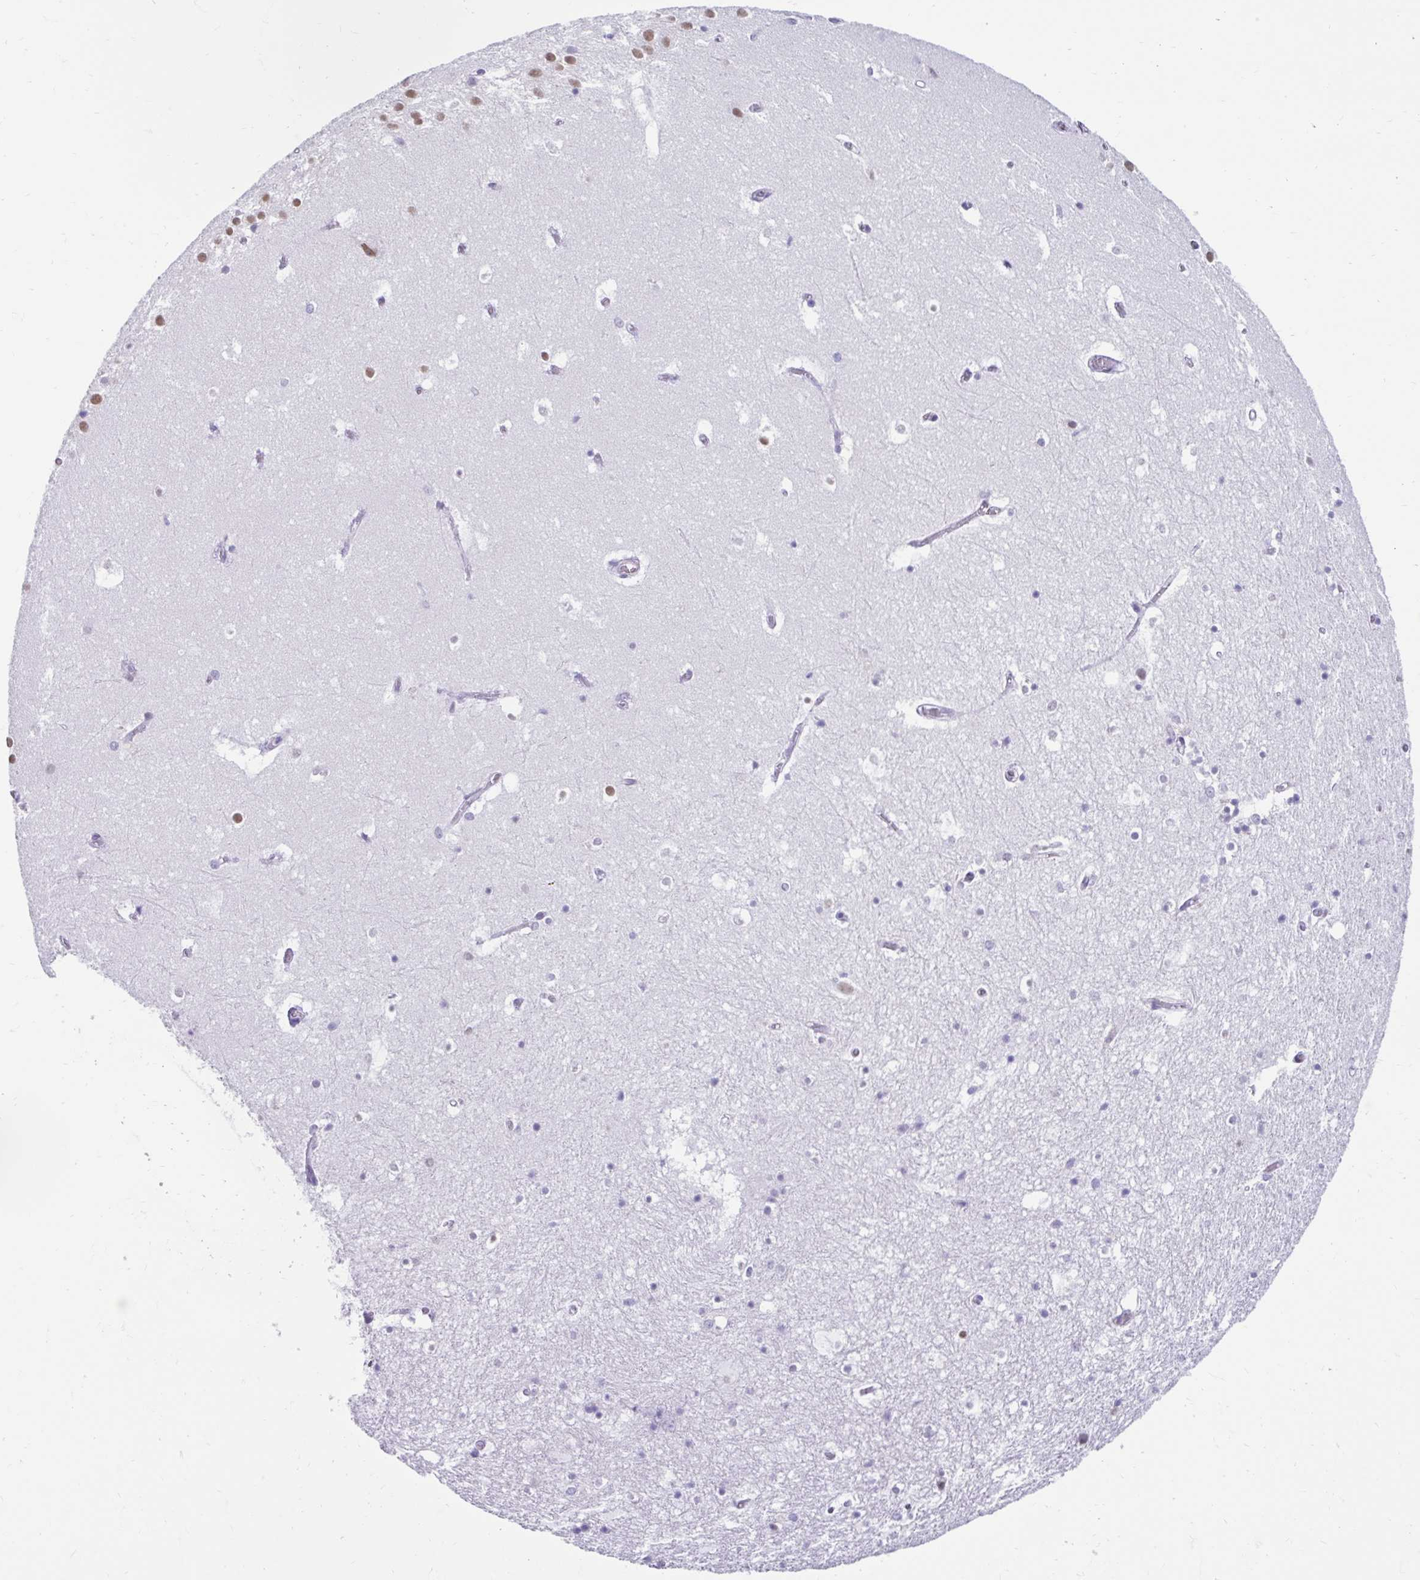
{"staining": {"intensity": "negative", "quantity": "none", "location": "none"}, "tissue": "hippocampus", "cell_type": "Glial cells", "image_type": "normal", "snomed": [{"axis": "morphology", "description": "Normal tissue, NOS"}, {"axis": "topography", "description": "Hippocampus"}], "caption": "There is no significant positivity in glial cells of hippocampus. (DAB immunohistochemistry (IHC) with hematoxylin counter stain).", "gene": "DCAF17", "patient": {"sex": "female", "age": 52}}